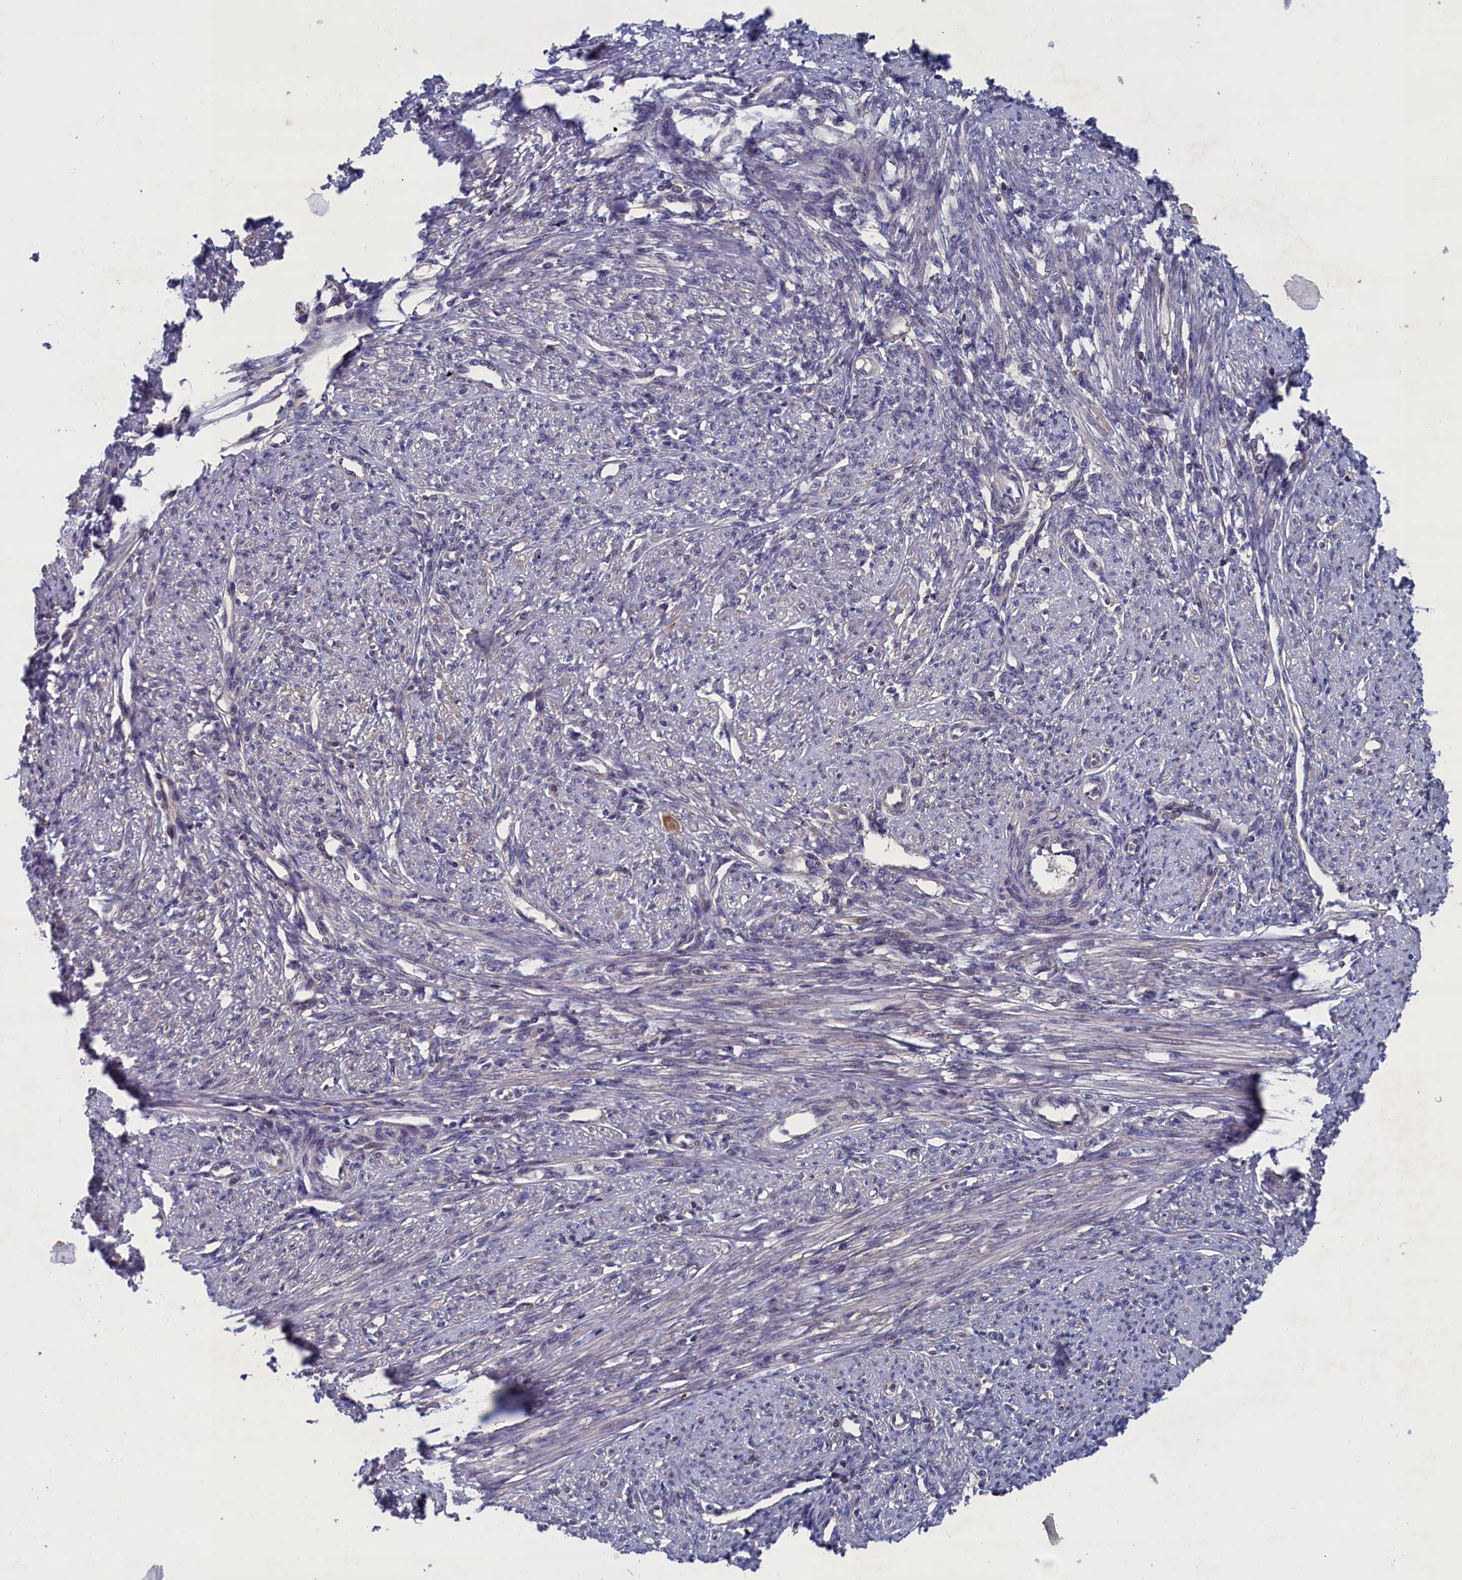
{"staining": {"intensity": "negative", "quantity": "none", "location": "none"}, "tissue": "smooth muscle", "cell_type": "Smooth muscle cells", "image_type": "normal", "snomed": [{"axis": "morphology", "description": "Normal tissue, NOS"}, {"axis": "topography", "description": "Smooth muscle"}, {"axis": "topography", "description": "Uterus"}], "caption": "This is an IHC image of normal smooth muscle. There is no staining in smooth muscle cells.", "gene": "SPATA13", "patient": {"sex": "female", "age": 59}}